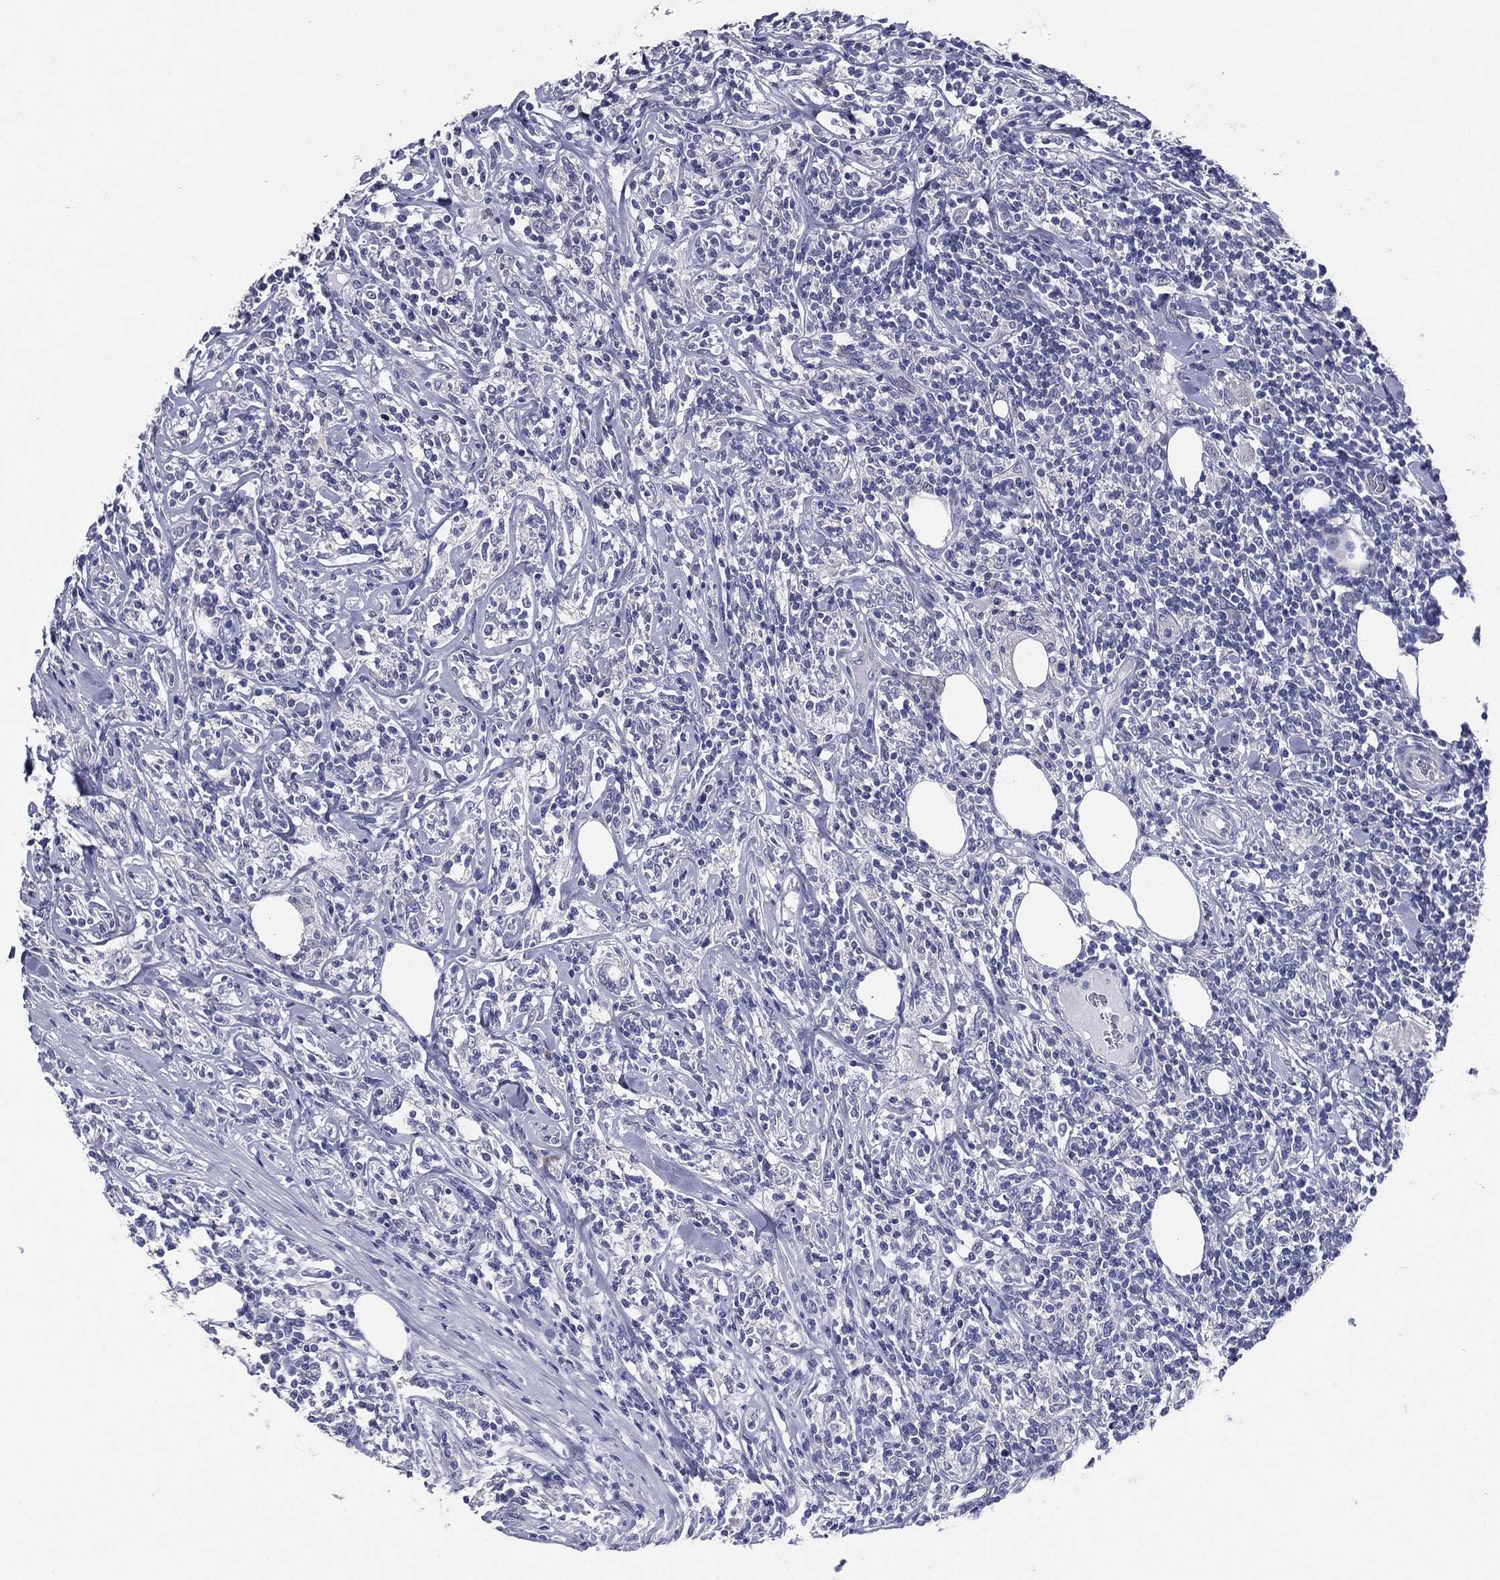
{"staining": {"intensity": "negative", "quantity": "none", "location": "none"}, "tissue": "lymphoma", "cell_type": "Tumor cells", "image_type": "cancer", "snomed": [{"axis": "morphology", "description": "Malignant lymphoma, non-Hodgkin's type, High grade"}, {"axis": "topography", "description": "Lymph node"}], "caption": "This is an immunohistochemistry micrograph of high-grade malignant lymphoma, non-Hodgkin's type. There is no staining in tumor cells.", "gene": "TGM1", "patient": {"sex": "female", "age": 84}}